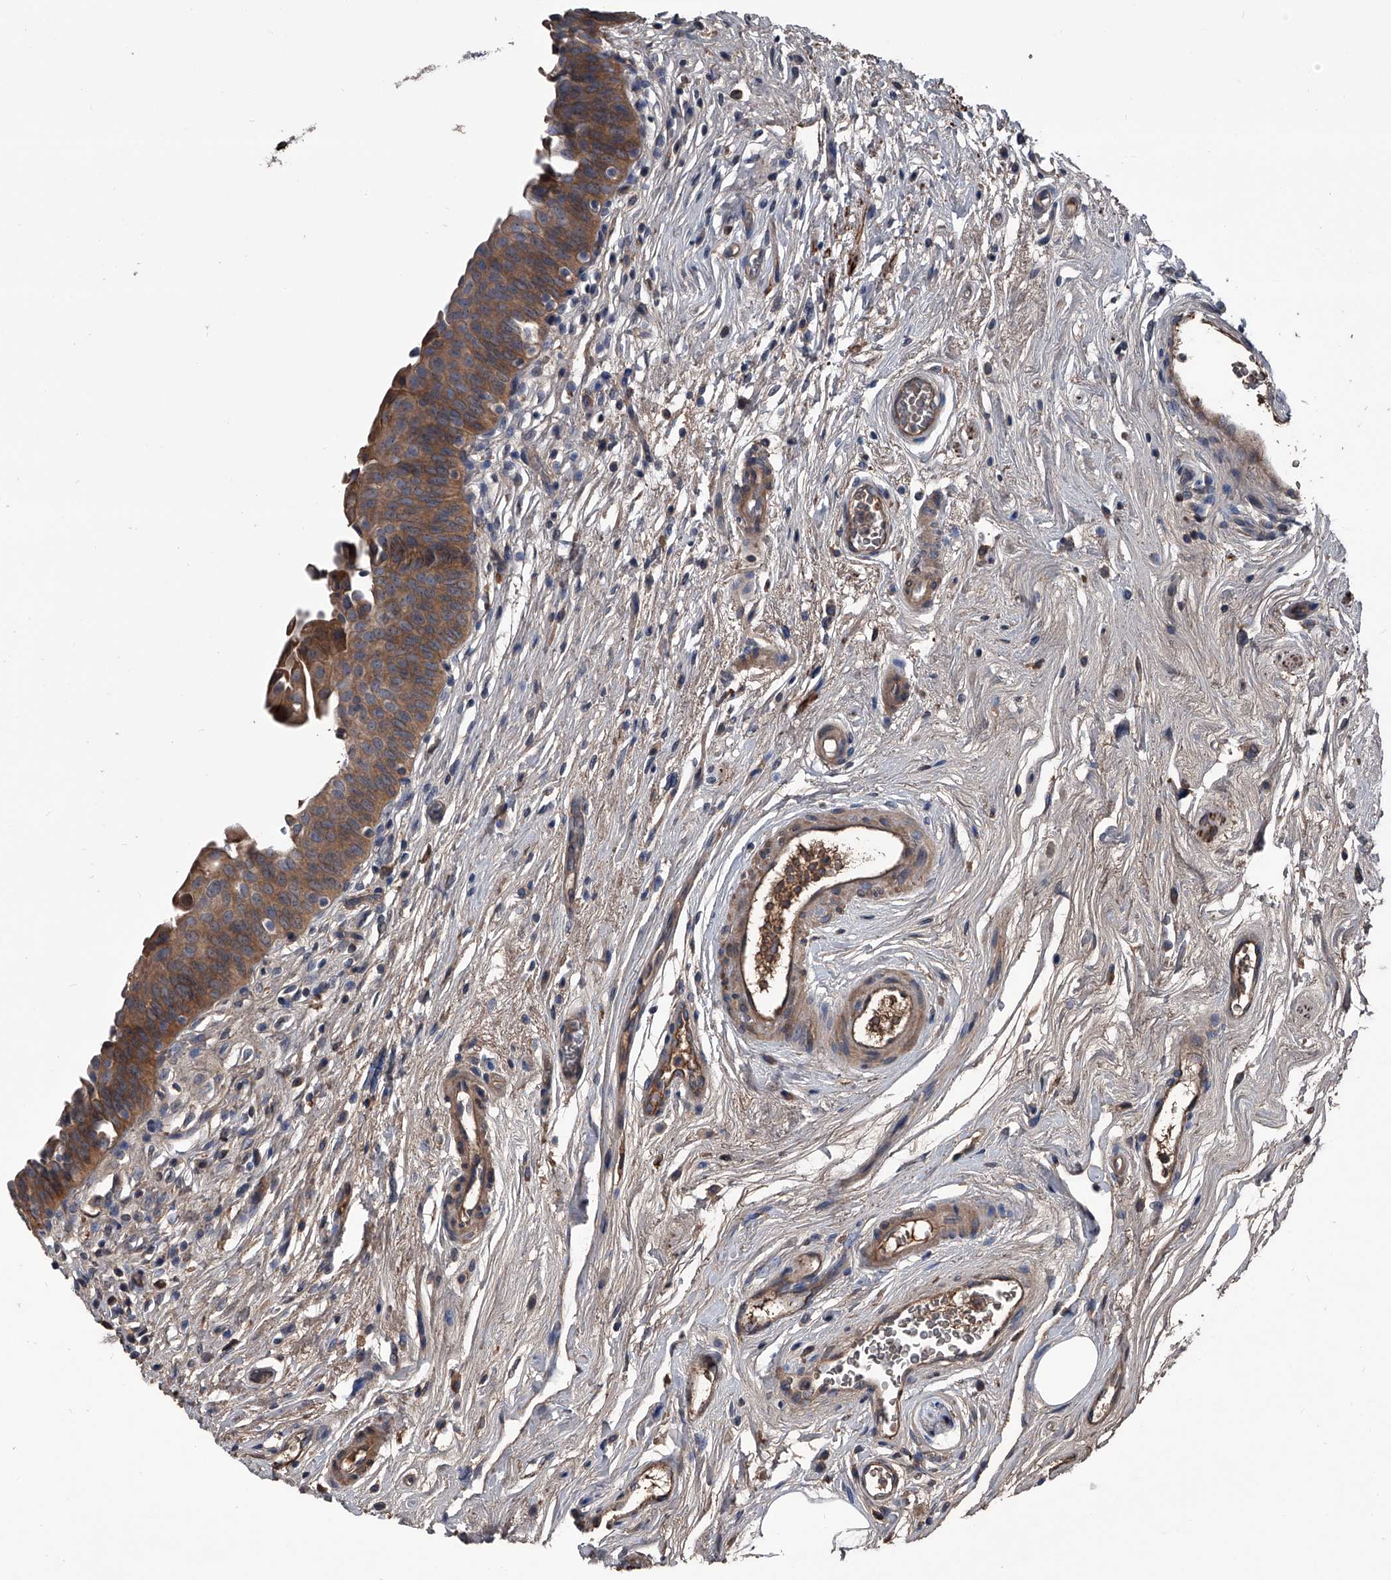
{"staining": {"intensity": "moderate", "quantity": ">75%", "location": "cytoplasmic/membranous"}, "tissue": "urinary bladder", "cell_type": "Urothelial cells", "image_type": "normal", "snomed": [{"axis": "morphology", "description": "Normal tissue, NOS"}, {"axis": "topography", "description": "Urinary bladder"}], "caption": "Urothelial cells reveal moderate cytoplasmic/membranous positivity in about >75% of cells in benign urinary bladder.", "gene": "KIF13A", "patient": {"sex": "male", "age": 83}}